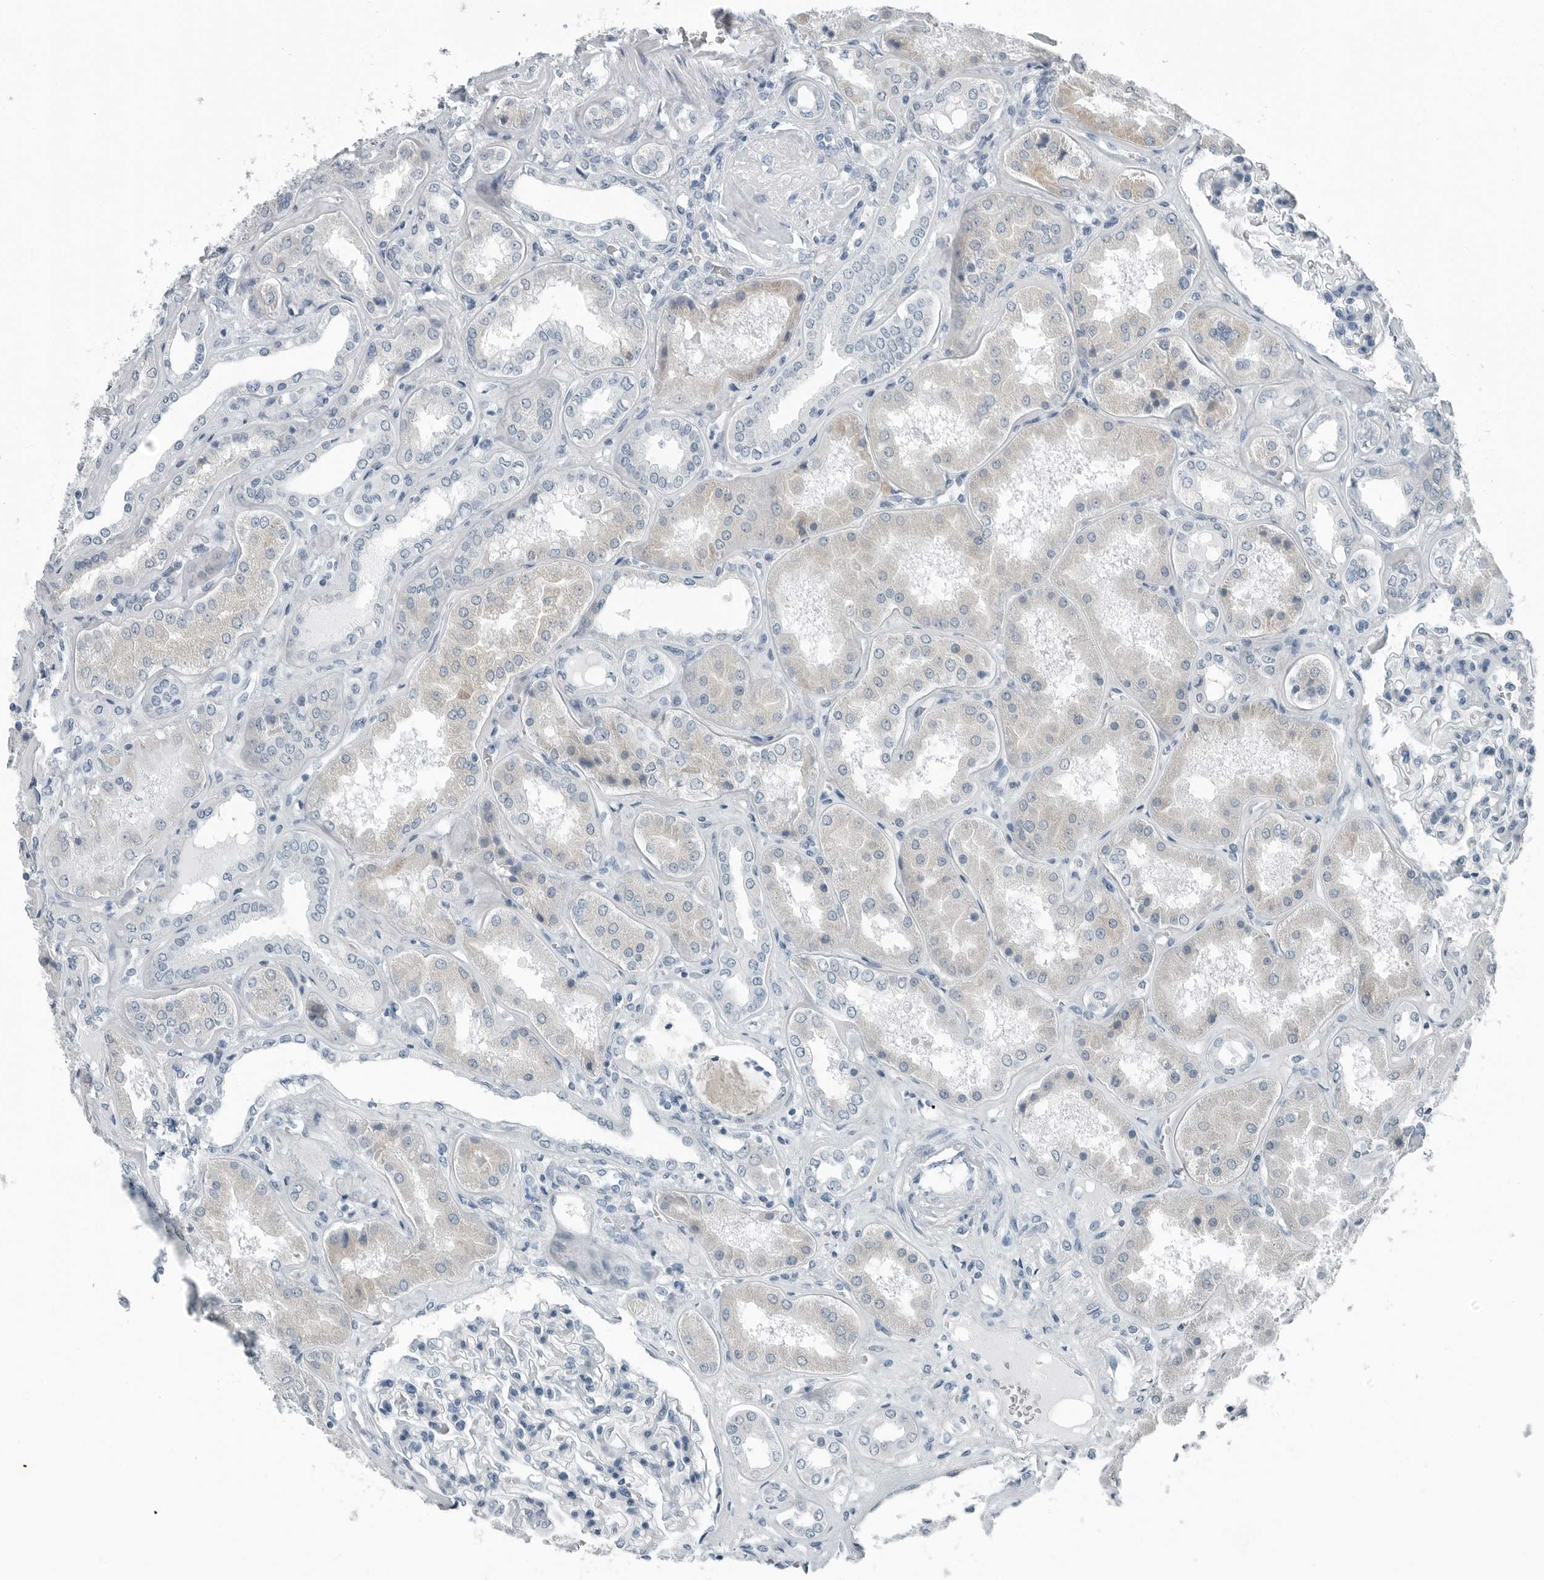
{"staining": {"intensity": "negative", "quantity": "none", "location": "none"}, "tissue": "kidney", "cell_type": "Cells in glomeruli", "image_type": "normal", "snomed": [{"axis": "morphology", "description": "Normal tissue, NOS"}, {"axis": "topography", "description": "Kidney"}], "caption": "Kidney was stained to show a protein in brown. There is no significant staining in cells in glomeruli. Brightfield microscopy of immunohistochemistry stained with DAB (3,3'-diaminobenzidine) (brown) and hematoxylin (blue), captured at high magnification.", "gene": "ZPBP2", "patient": {"sex": "female", "age": 56}}